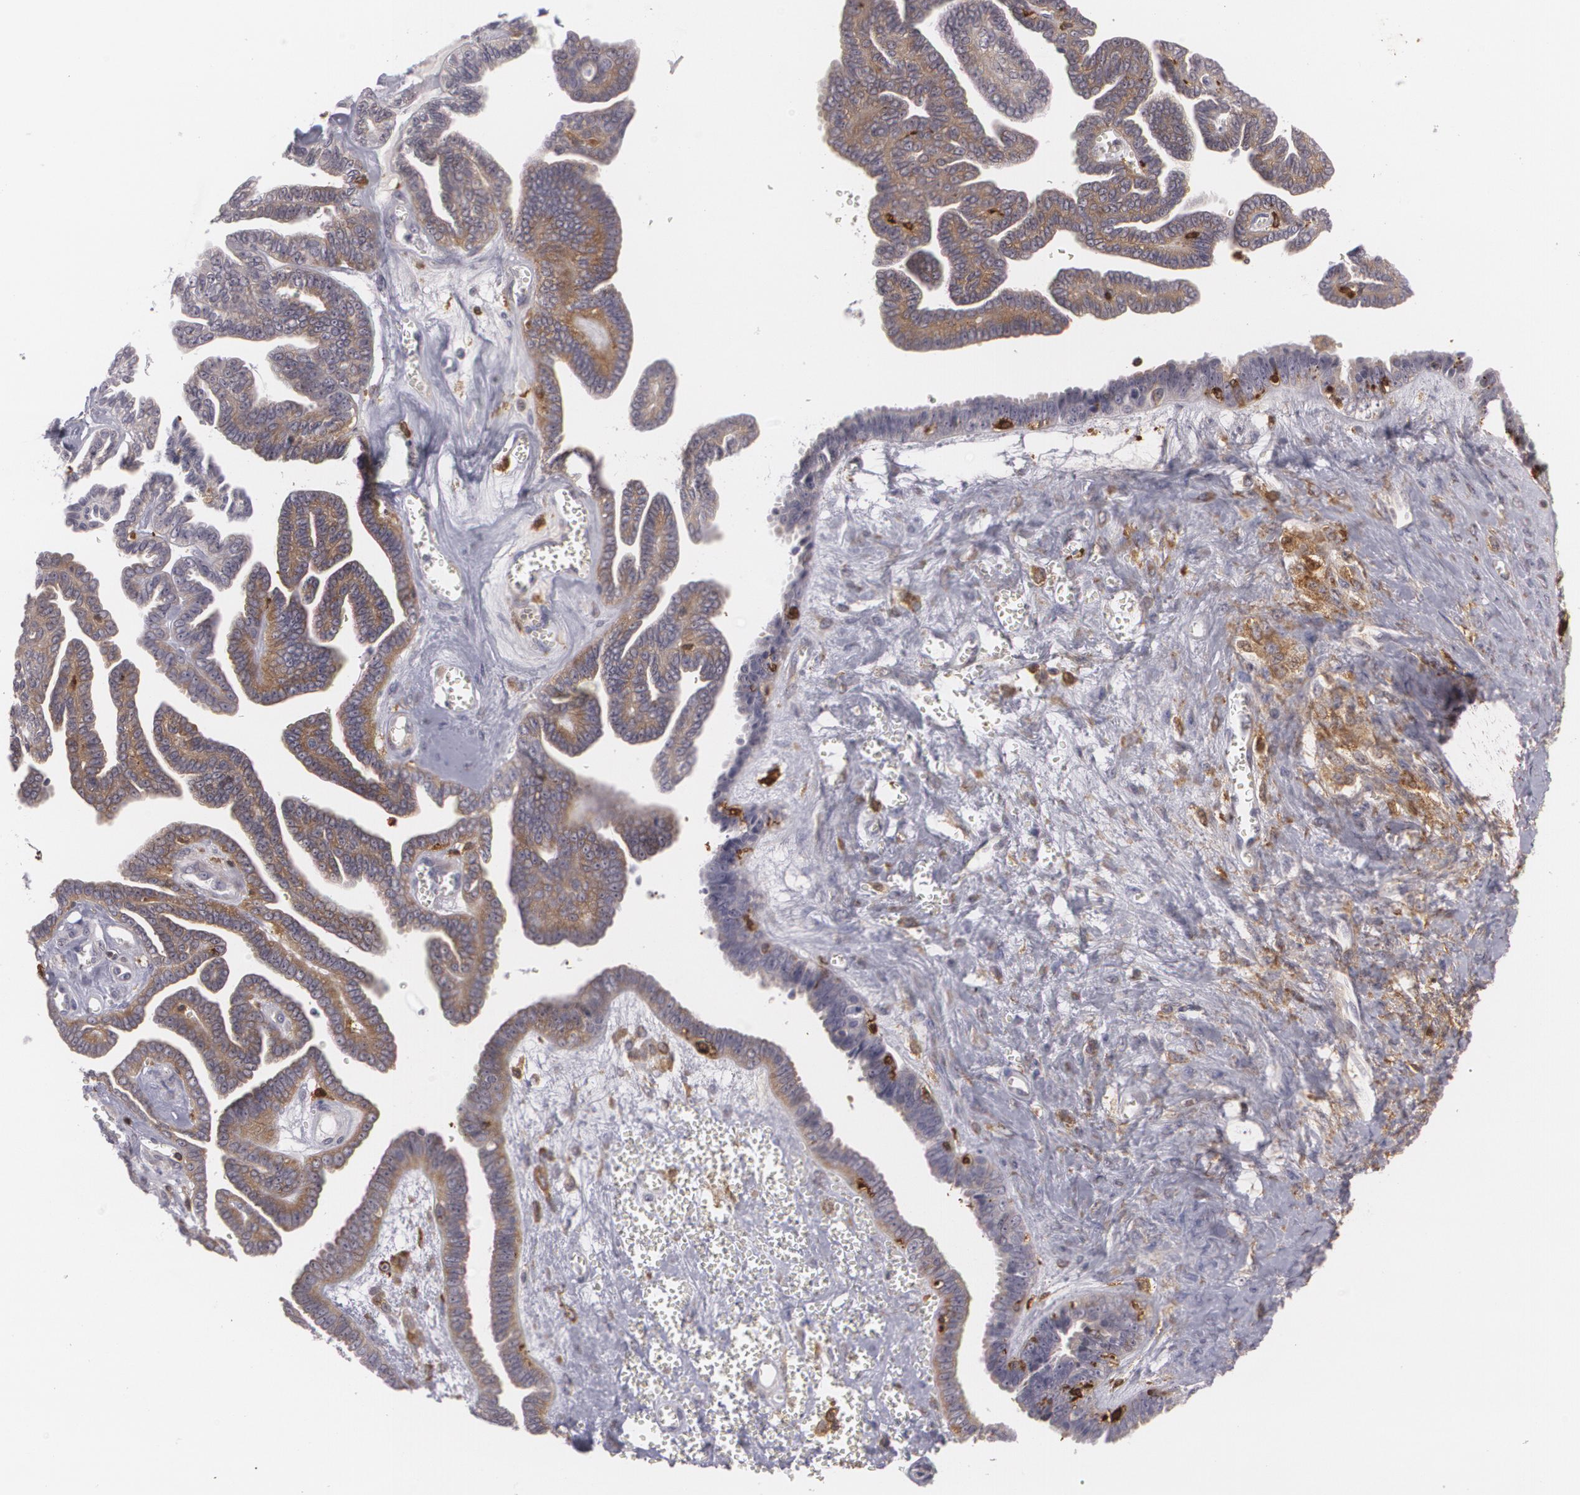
{"staining": {"intensity": "weak", "quantity": "25%-75%", "location": "cytoplasmic/membranous"}, "tissue": "ovarian cancer", "cell_type": "Tumor cells", "image_type": "cancer", "snomed": [{"axis": "morphology", "description": "Cystadenocarcinoma, serous, NOS"}, {"axis": "topography", "description": "Ovary"}], "caption": "Immunohistochemical staining of ovarian cancer (serous cystadenocarcinoma) demonstrates weak cytoplasmic/membranous protein staining in about 25%-75% of tumor cells. The staining is performed using DAB brown chromogen to label protein expression. The nuclei are counter-stained blue using hematoxylin.", "gene": "BIN1", "patient": {"sex": "female", "age": 71}}